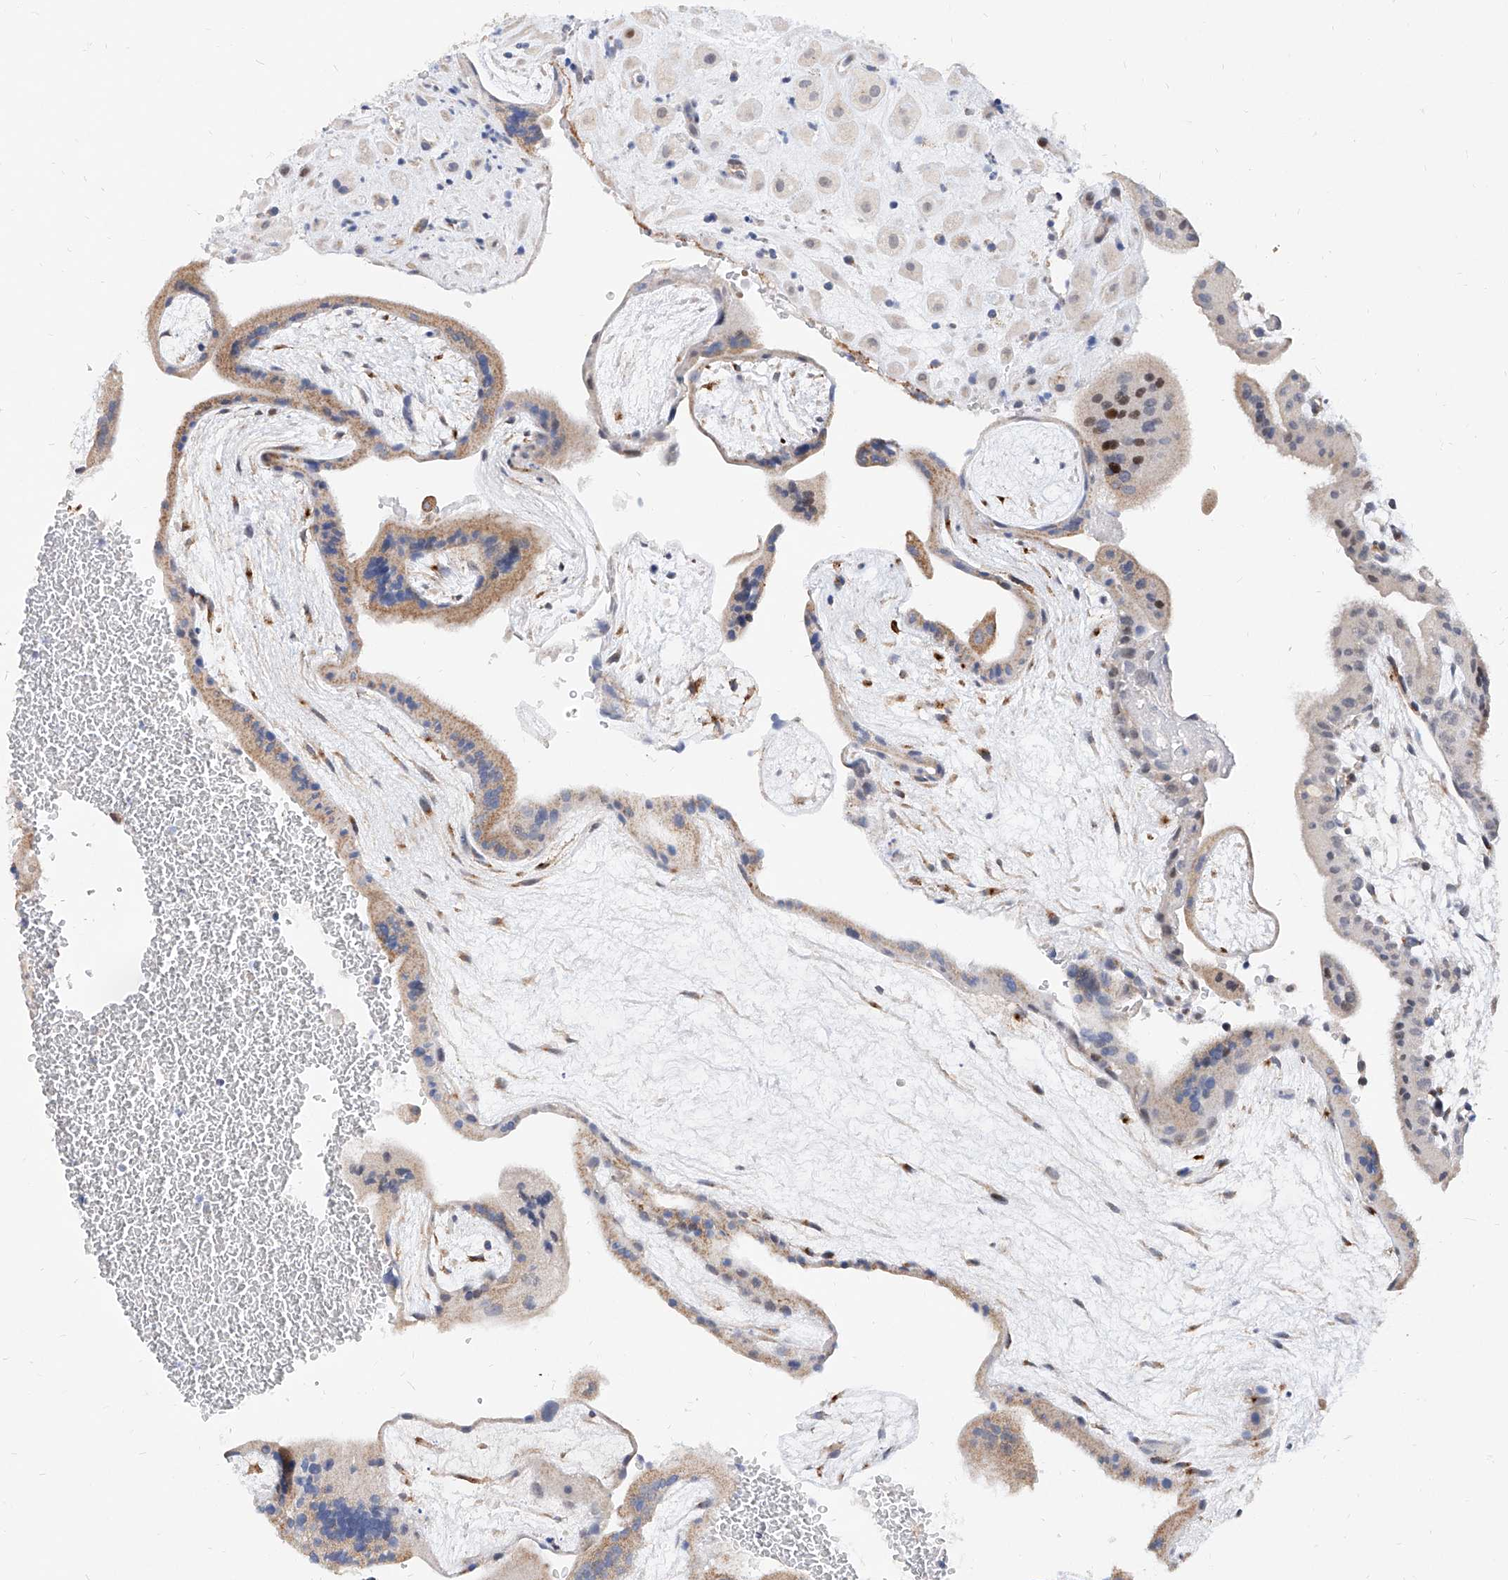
{"staining": {"intensity": "negative", "quantity": "none", "location": "none"}, "tissue": "placenta", "cell_type": "Decidual cells", "image_type": "normal", "snomed": [{"axis": "morphology", "description": "Normal tissue, NOS"}, {"axis": "topography", "description": "Placenta"}], "caption": "Immunohistochemistry (IHC) histopathology image of normal placenta stained for a protein (brown), which exhibits no staining in decidual cells. (Brightfield microscopy of DAB (3,3'-diaminobenzidine) immunohistochemistry at high magnification).", "gene": "BPTF", "patient": {"sex": "female", "age": 35}}